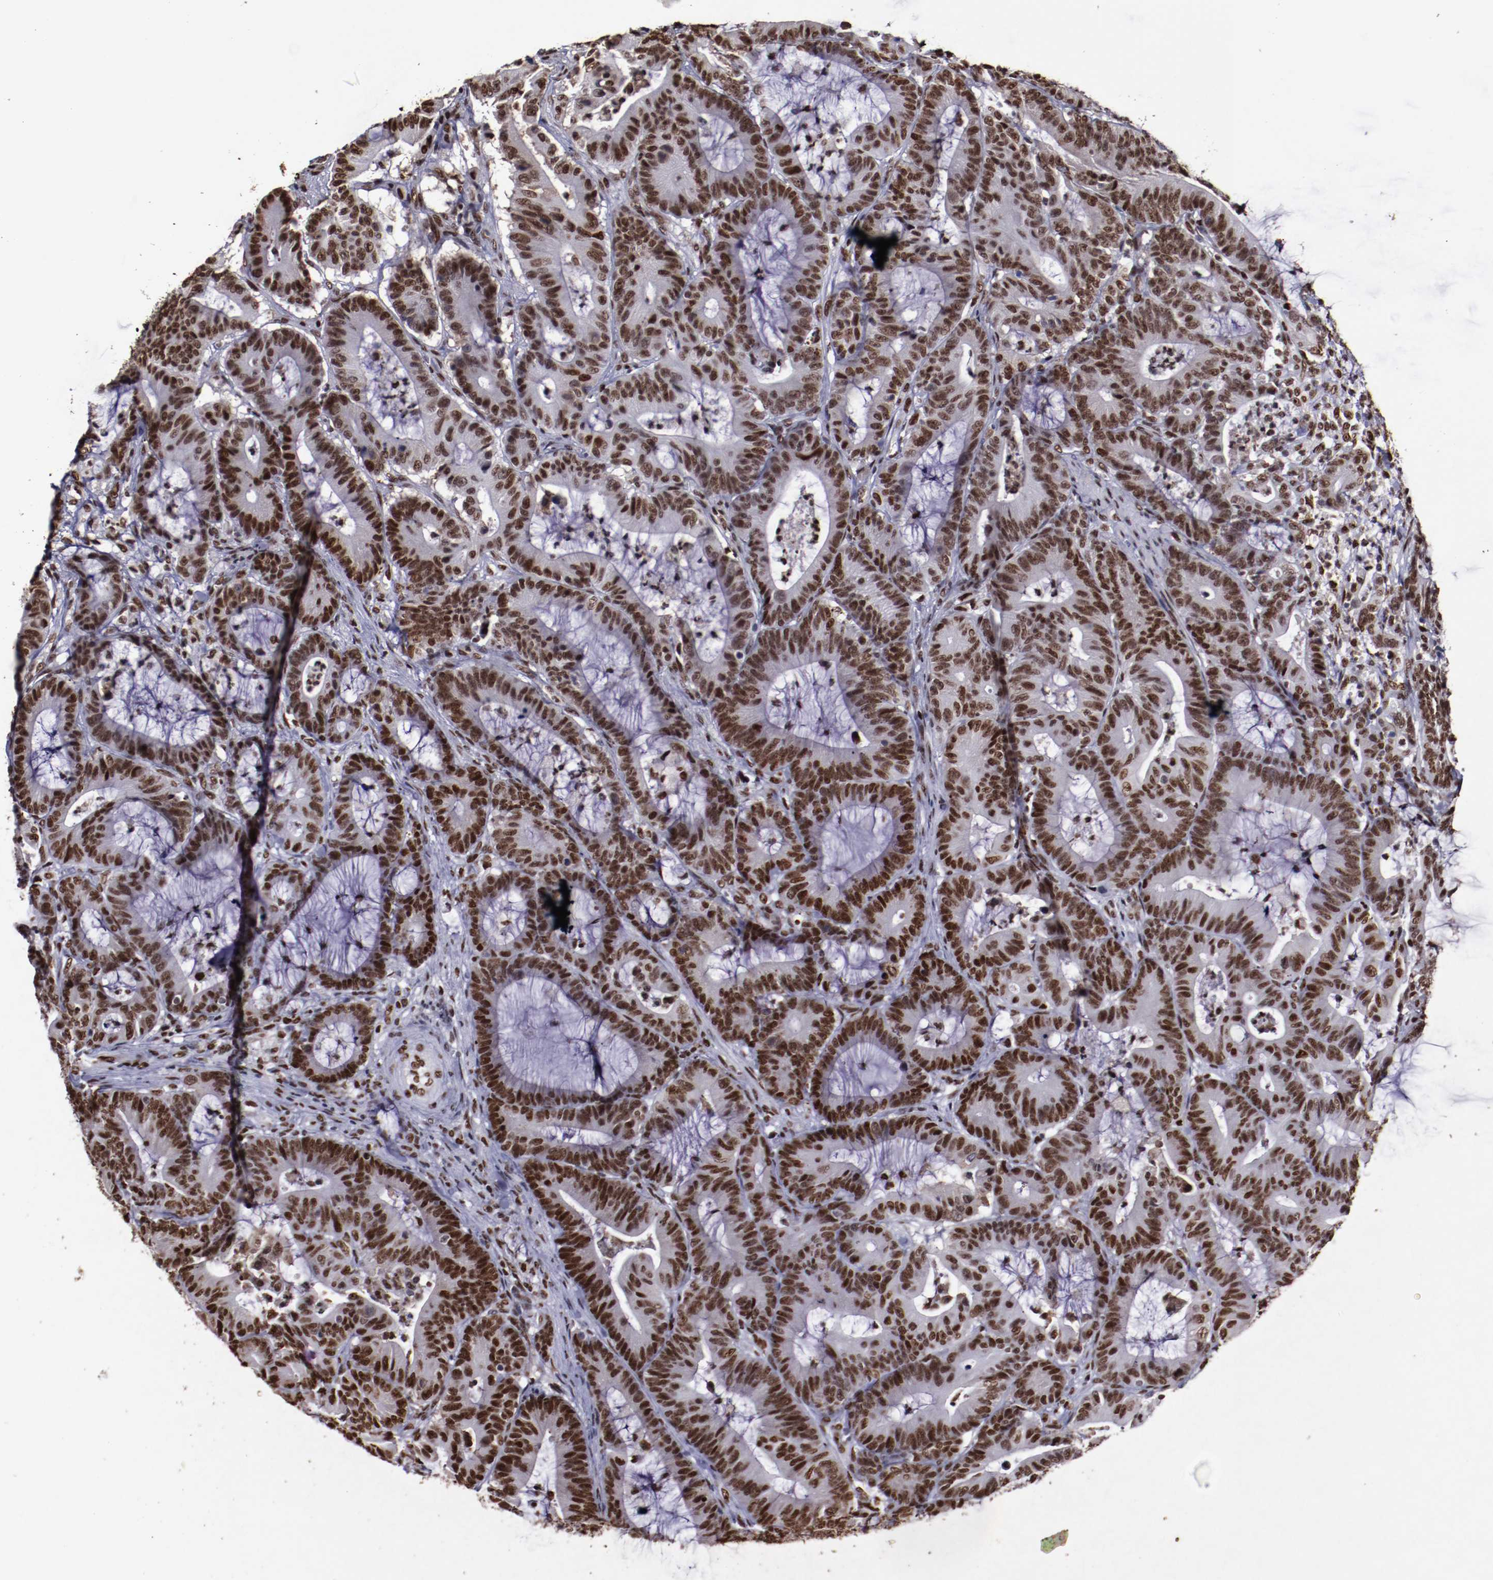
{"staining": {"intensity": "moderate", "quantity": ">75%", "location": "nuclear"}, "tissue": "colorectal cancer", "cell_type": "Tumor cells", "image_type": "cancer", "snomed": [{"axis": "morphology", "description": "Adenocarcinoma, NOS"}, {"axis": "topography", "description": "Colon"}], "caption": "This is an image of immunohistochemistry staining of colorectal adenocarcinoma, which shows moderate positivity in the nuclear of tumor cells.", "gene": "APEX1", "patient": {"sex": "female", "age": 84}}